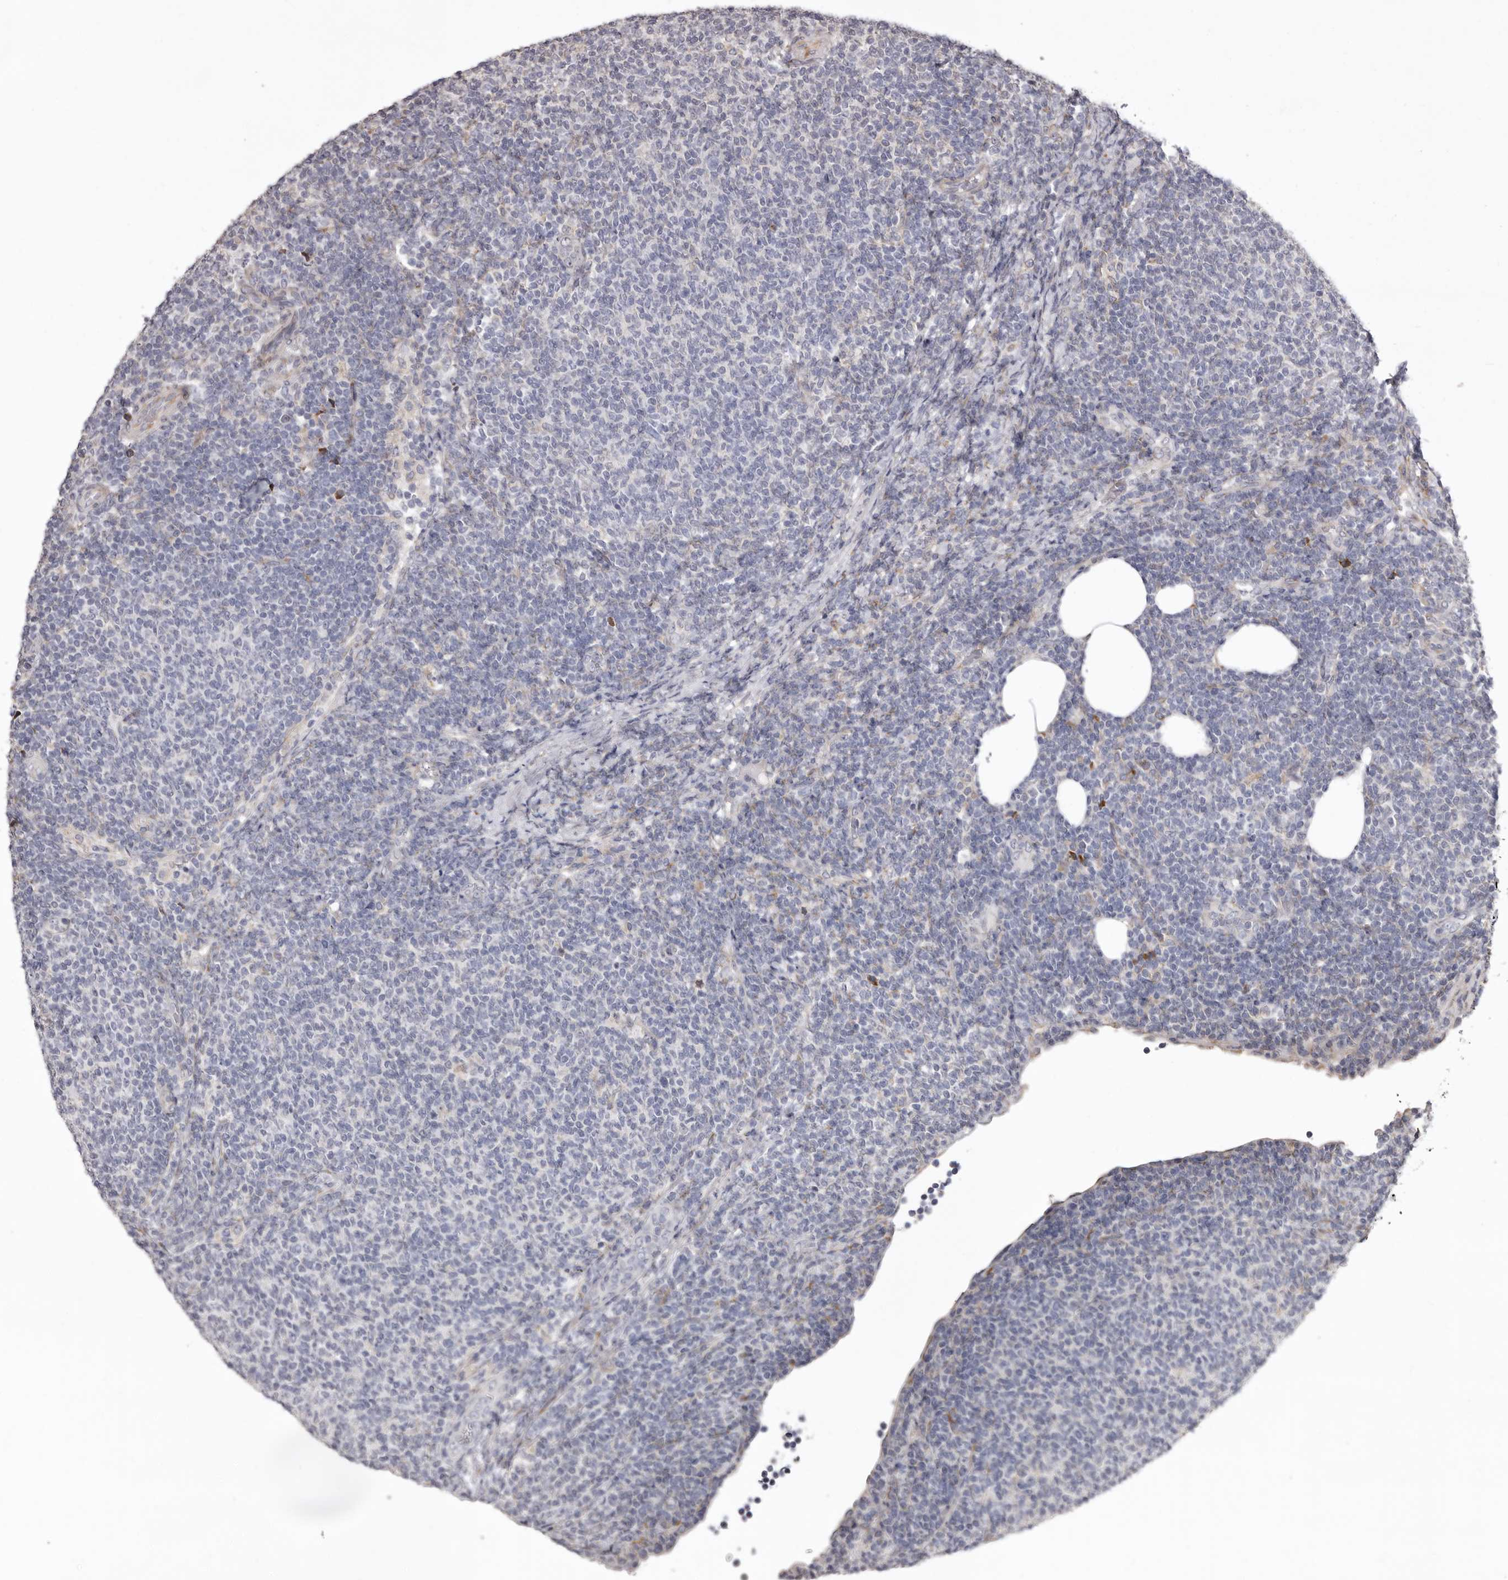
{"staining": {"intensity": "negative", "quantity": "none", "location": "none"}, "tissue": "lymphoma", "cell_type": "Tumor cells", "image_type": "cancer", "snomed": [{"axis": "morphology", "description": "Malignant lymphoma, non-Hodgkin's type, Low grade"}, {"axis": "topography", "description": "Lymph node"}], "caption": "An image of human lymphoma is negative for staining in tumor cells.", "gene": "PIGX", "patient": {"sex": "male", "age": 66}}